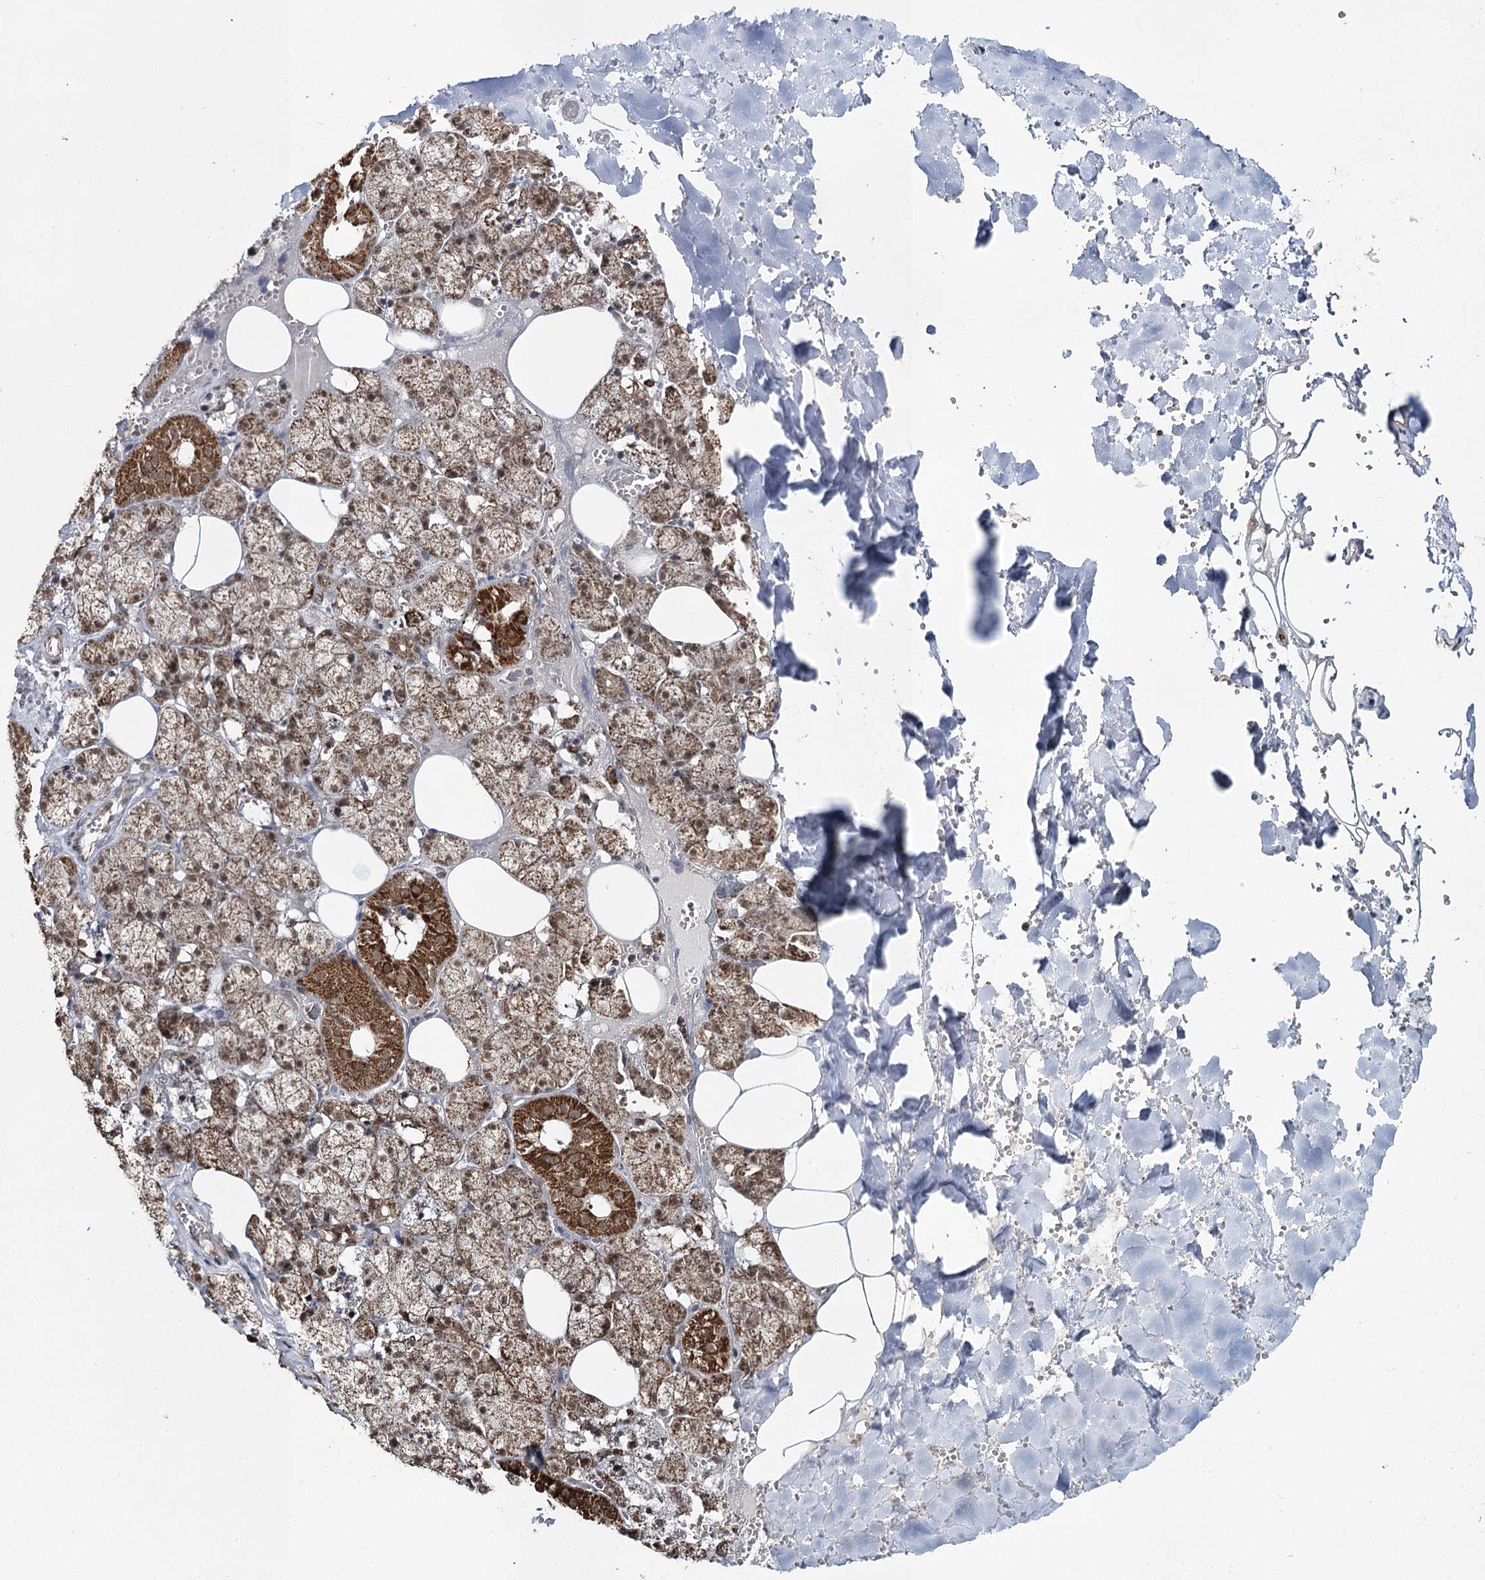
{"staining": {"intensity": "strong", "quantity": "25%-75%", "location": "cytoplasmic/membranous,nuclear"}, "tissue": "salivary gland", "cell_type": "Glandular cells", "image_type": "normal", "snomed": [{"axis": "morphology", "description": "Normal tissue, NOS"}, {"axis": "topography", "description": "Salivary gland"}], "caption": "There is high levels of strong cytoplasmic/membranous,nuclear staining in glandular cells of unremarkable salivary gland, as demonstrated by immunohistochemical staining (brown color).", "gene": "PDHX", "patient": {"sex": "male", "age": 62}}